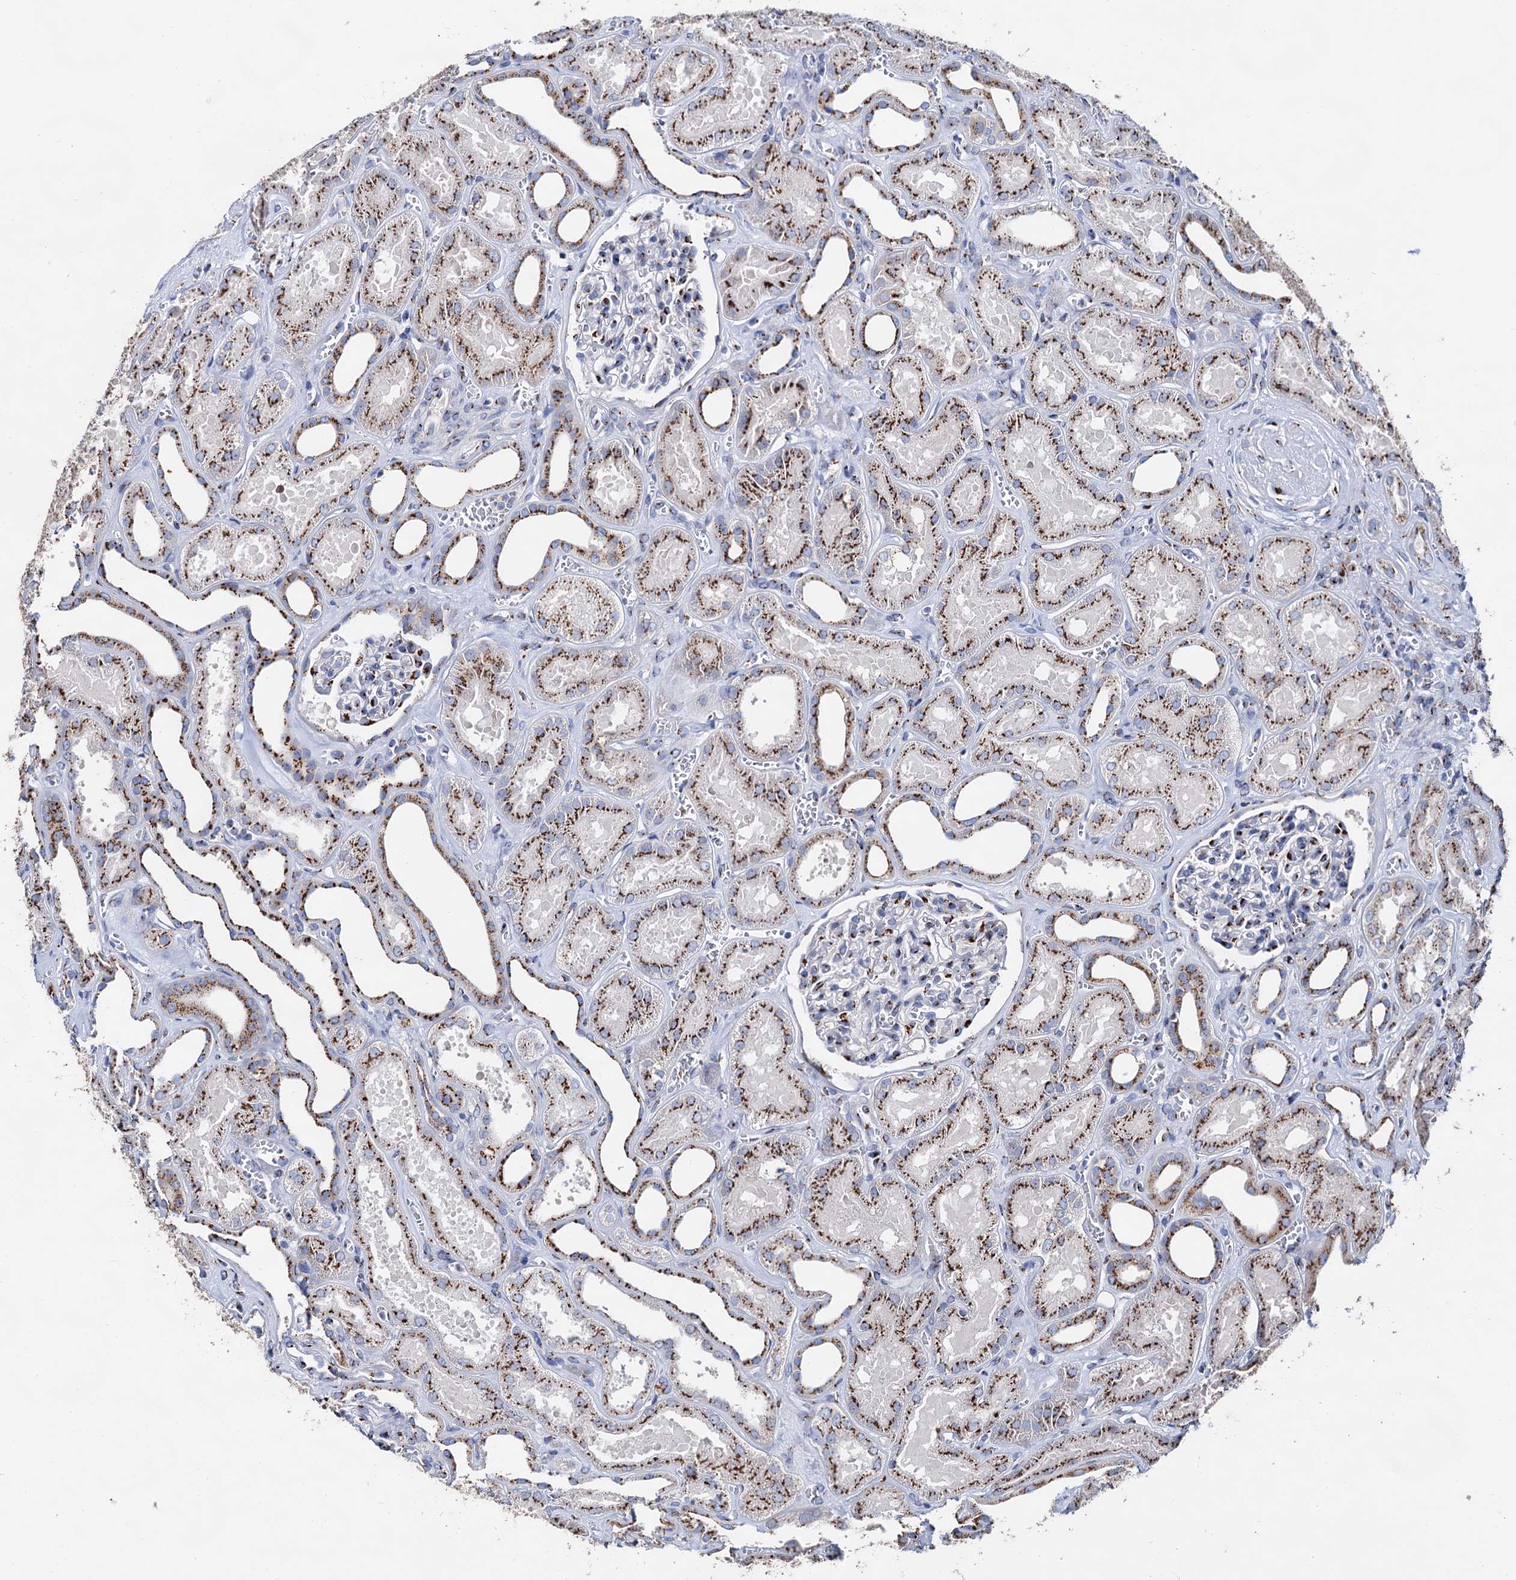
{"staining": {"intensity": "strong", "quantity": "25%-75%", "location": "cytoplasmic/membranous"}, "tissue": "kidney", "cell_type": "Cells in glomeruli", "image_type": "normal", "snomed": [{"axis": "morphology", "description": "Normal tissue, NOS"}, {"axis": "morphology", "description": "Adenocarcinoma, NOS"}, {"axis": "topography", "description": "Kidney"}], "caption": "Protein staining by immunohistochemistry exhibits strong cytoplasmic/membranous staining in approximately 25%-75% of cells in glomeruli in normal kidney. Nuclei are stained in blue.", "gene": "TM9SF3", "patient": {"sex": "female", "age": 68}}